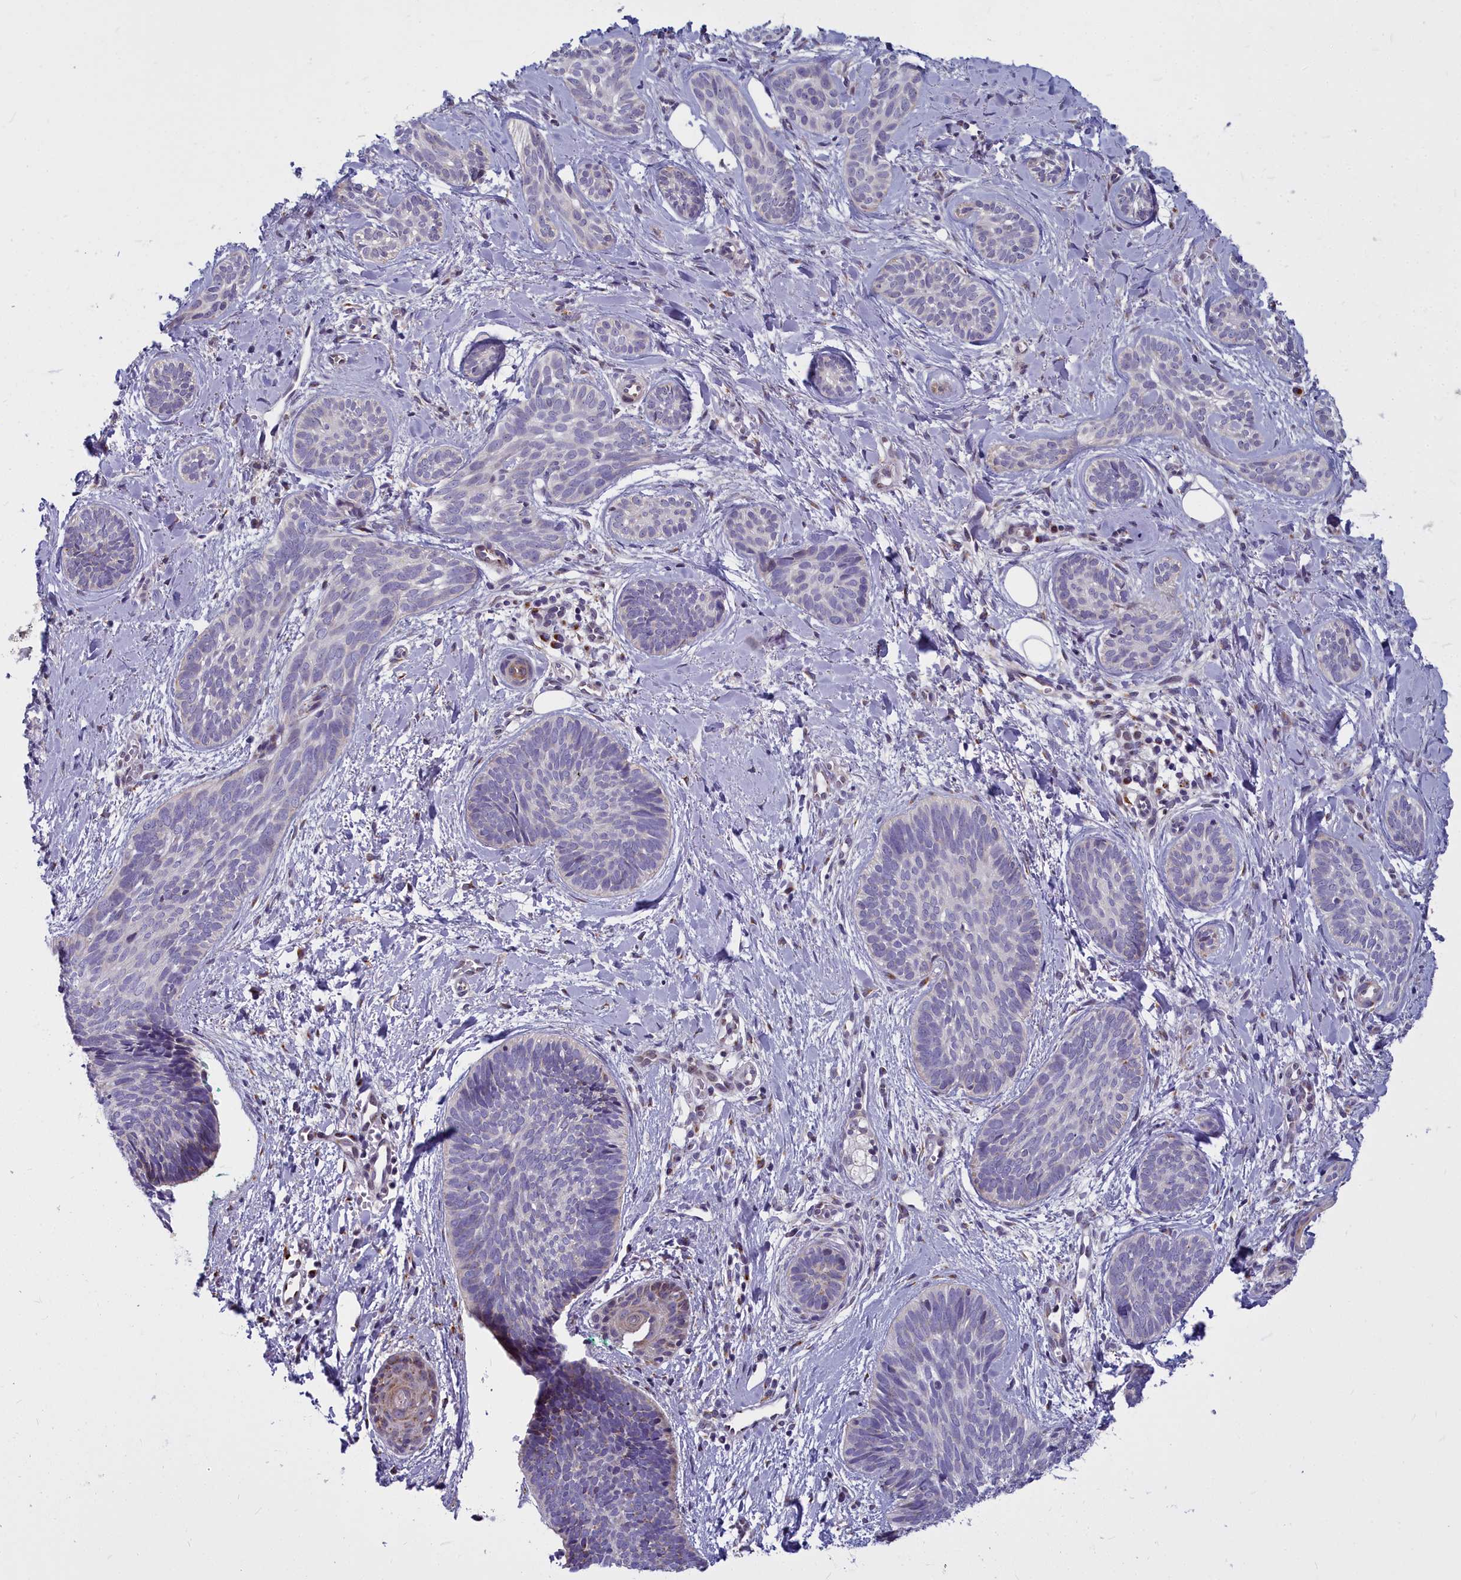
{"staining": {"intensity": "negative", "quantity": "none", "location": "none"}, "tissue": "skin cancer", "cell_type": "Tumor cells", "image_type": "cancer", "snomed": [{"axis": "morphology", "description": "Basal cell carcinoma"}, {"axis": "topography", "description": "Skin"}], "caption": "Basal cell carcinoma (skin) was stained to show a protein in brown. There is no significant positivity in tumor cells.", "gene": "WDPCP", "patient": {"sex": "female", "age": 81}}